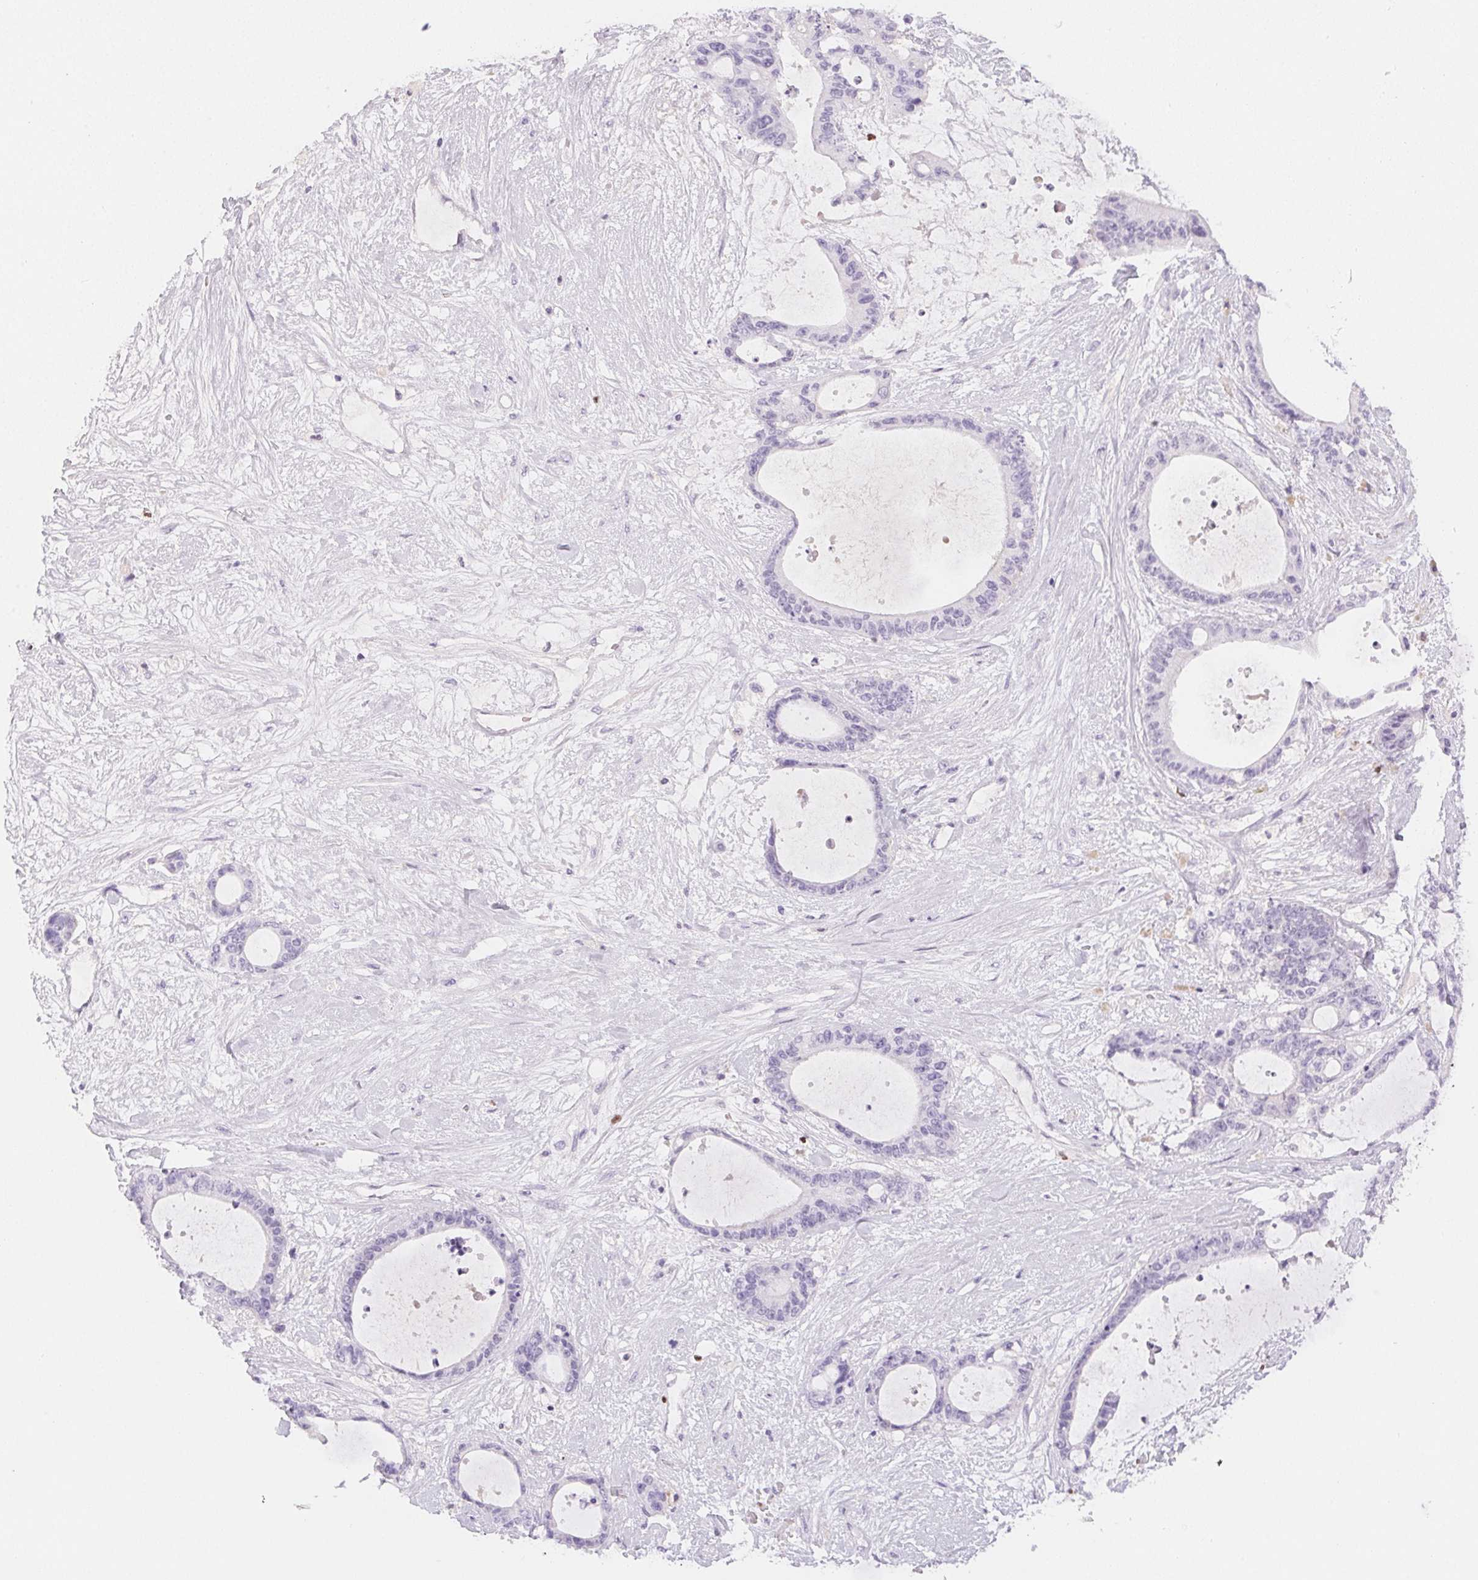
{"staining": {"intensity": "negative", "quantity": "none", "location": "none"}, "tissue": "liver cancer", "cell_type": "Tumor cells", "image_type": "cancer", "snomed": [{"axis": "morphology", "description": "Normal tissue, NOS"}, {"axis": "morphology", "description": "Cholangiocarcinoma"}, {"axis": "topography", "description": "Liver"}, {"axis": "topography", "description": "Peripheral nerve tissue"}], "caption": "This is an immunohistochemistry histopathology image of cholangiocarcinoma (liver). There is no expression in tumor cells.", "gene": "PADI4", "patient": {"sex": "female", "age": 73}}